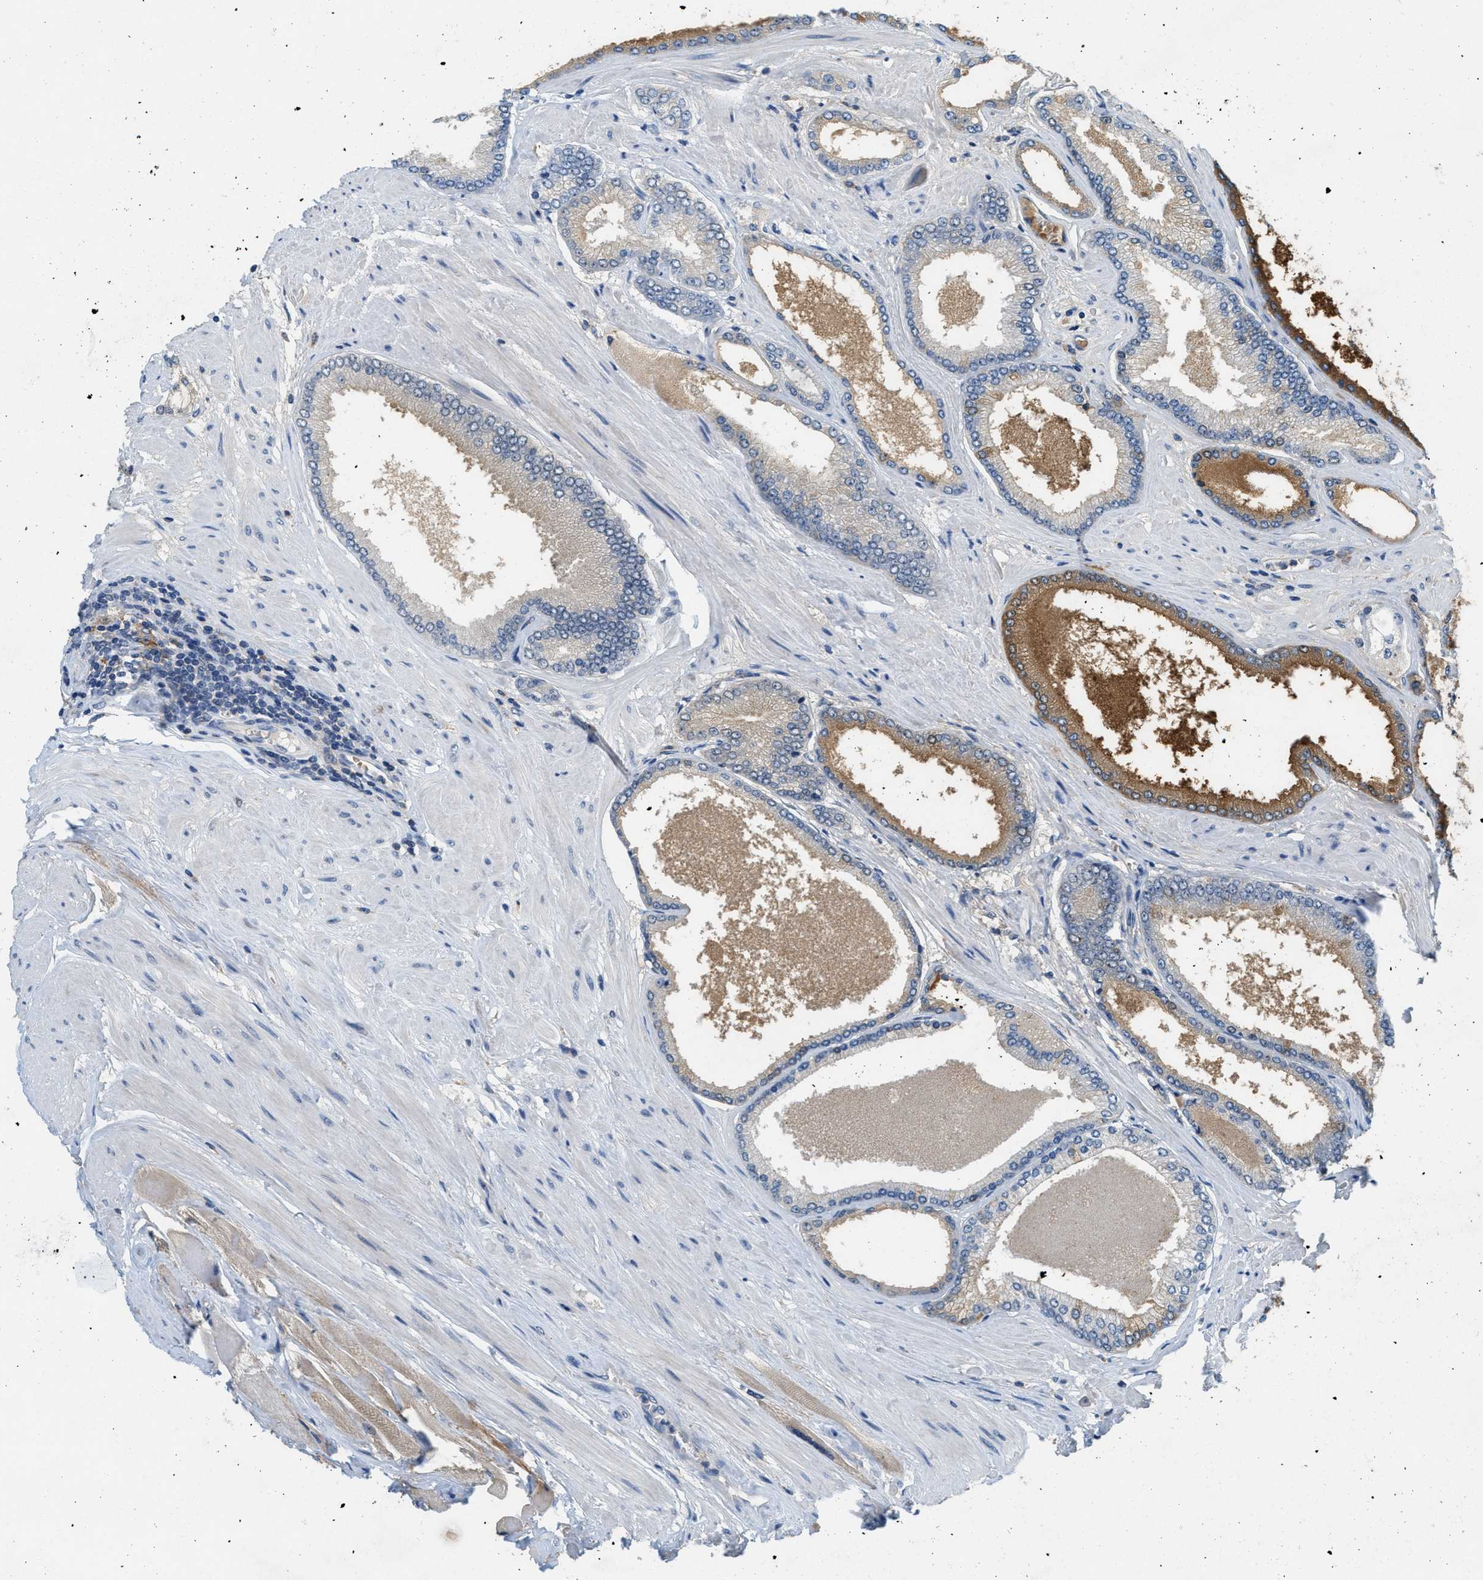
{"staining": {"intensity": "moderate", "quantity": "<25%", "location": "cytoplasmic/membranous"}, "tissue": "prostate cancer", "cell_type": "Tumor cells", "image_type": "cancer", "snomed": [{"axis": "morphology", "description": "Adenocarcinoma, High grade"}, {"axis": "topography", "description": "Prostate"}], "caption": "High-grade adenocarcinoma (prostate) stained with a brown dye demonstrates moderate cytoplasmic/membranous positive positivity in about <25% of tumor cells.", "gene": "DGKE", "patient": {"sex": "male", "age": 61}}